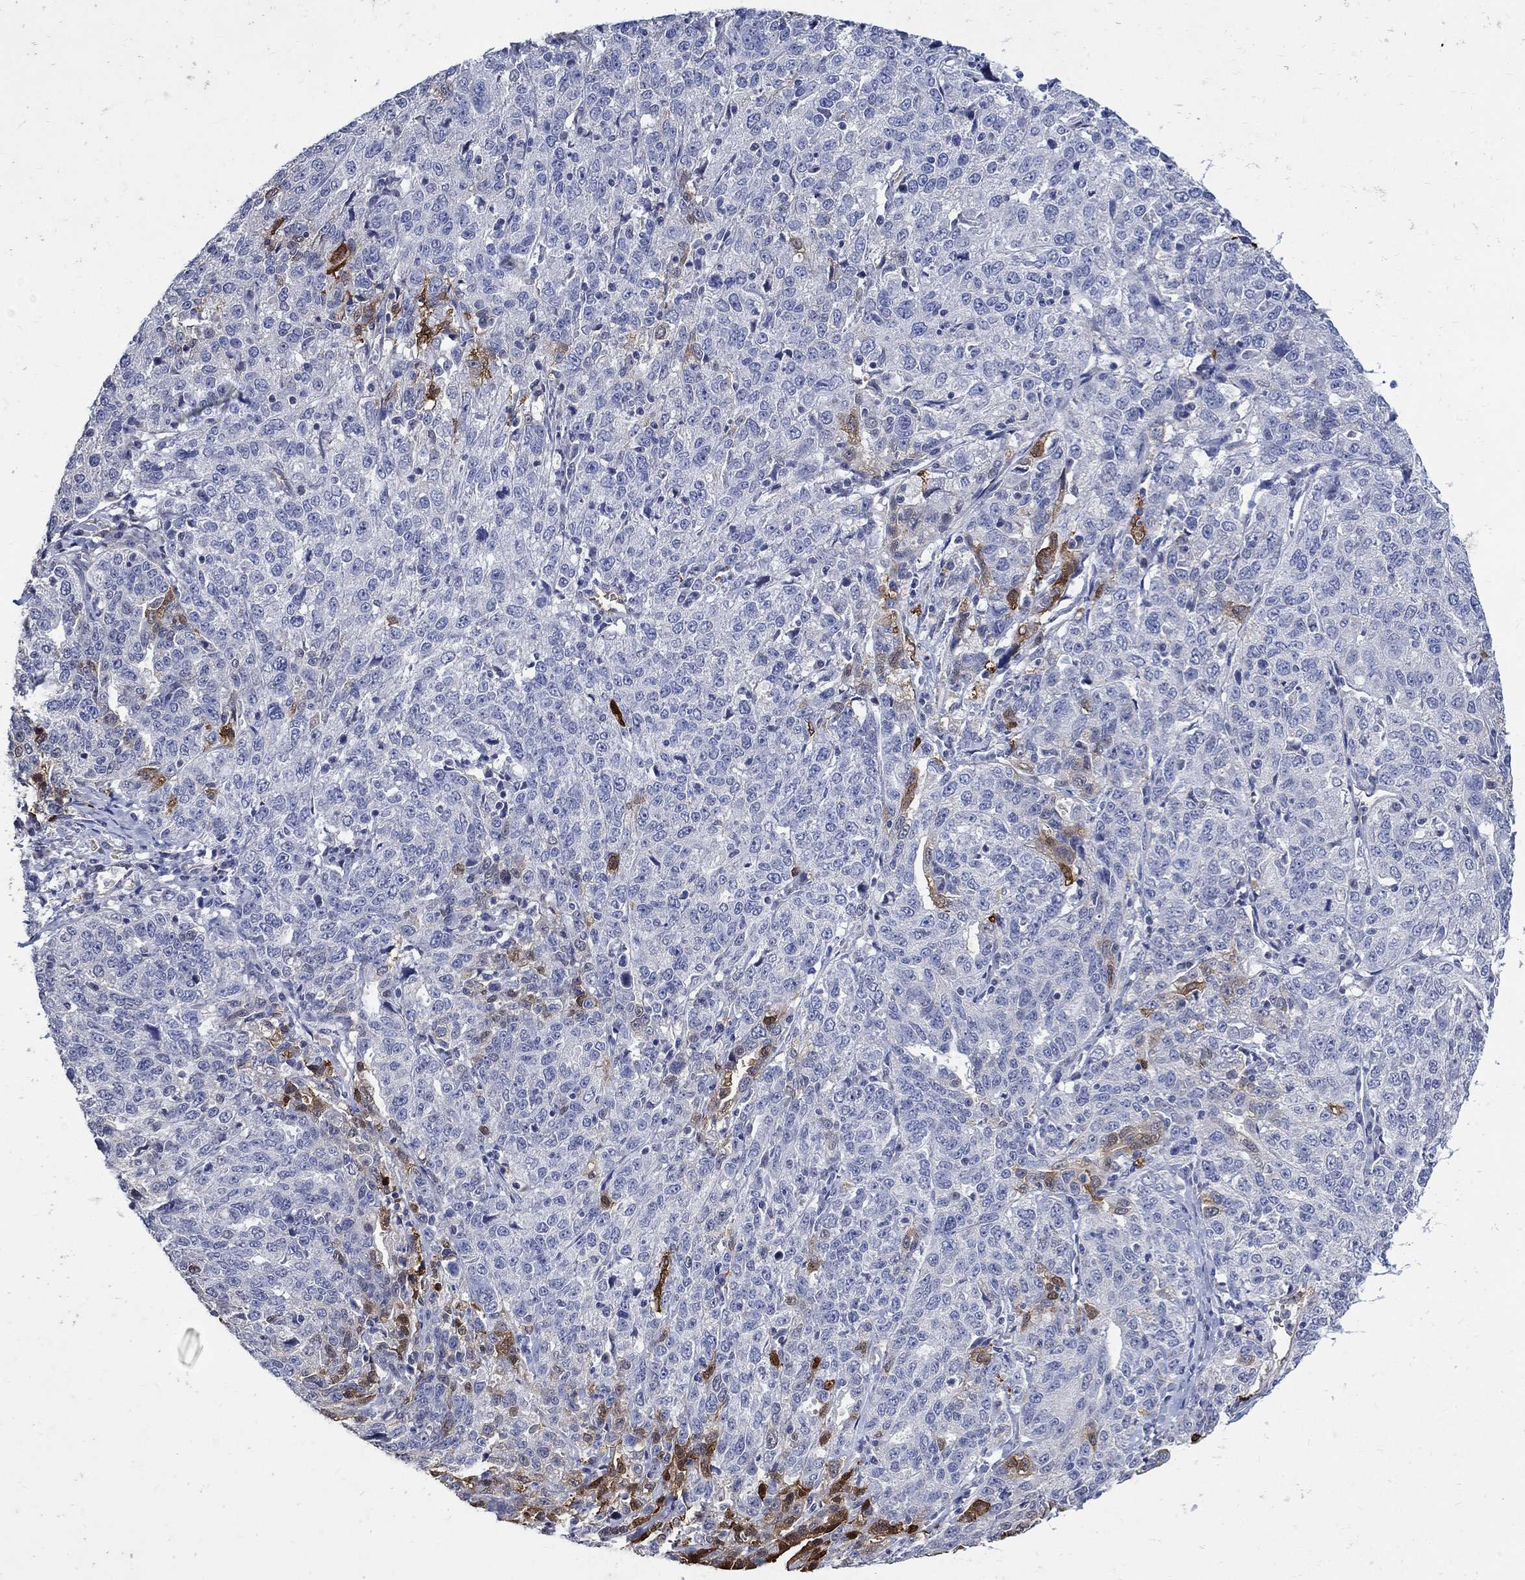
{"staining": {"intensity": "strong", "quantity": "<25%", "location": "cytoplasmic/membranous"}, "tissue": "ovarian cancer", "cell_type": "Tumor cells", "image_type": "cancer", "snomed": [{"axis": "morphology", "description": "Cystadenocarcinoma, serous, NOS"}, {"axis": "topography", "description": "Ovary"}], "caption": "IHC image of human ovarian cancer stained for a protein (brown), which reveals medium levels of strong cytoplasmic/membranous positivity in about <25% of tumor cells.", "gene": "TGM2", "patient": {"sex": "female", "age": 71}}